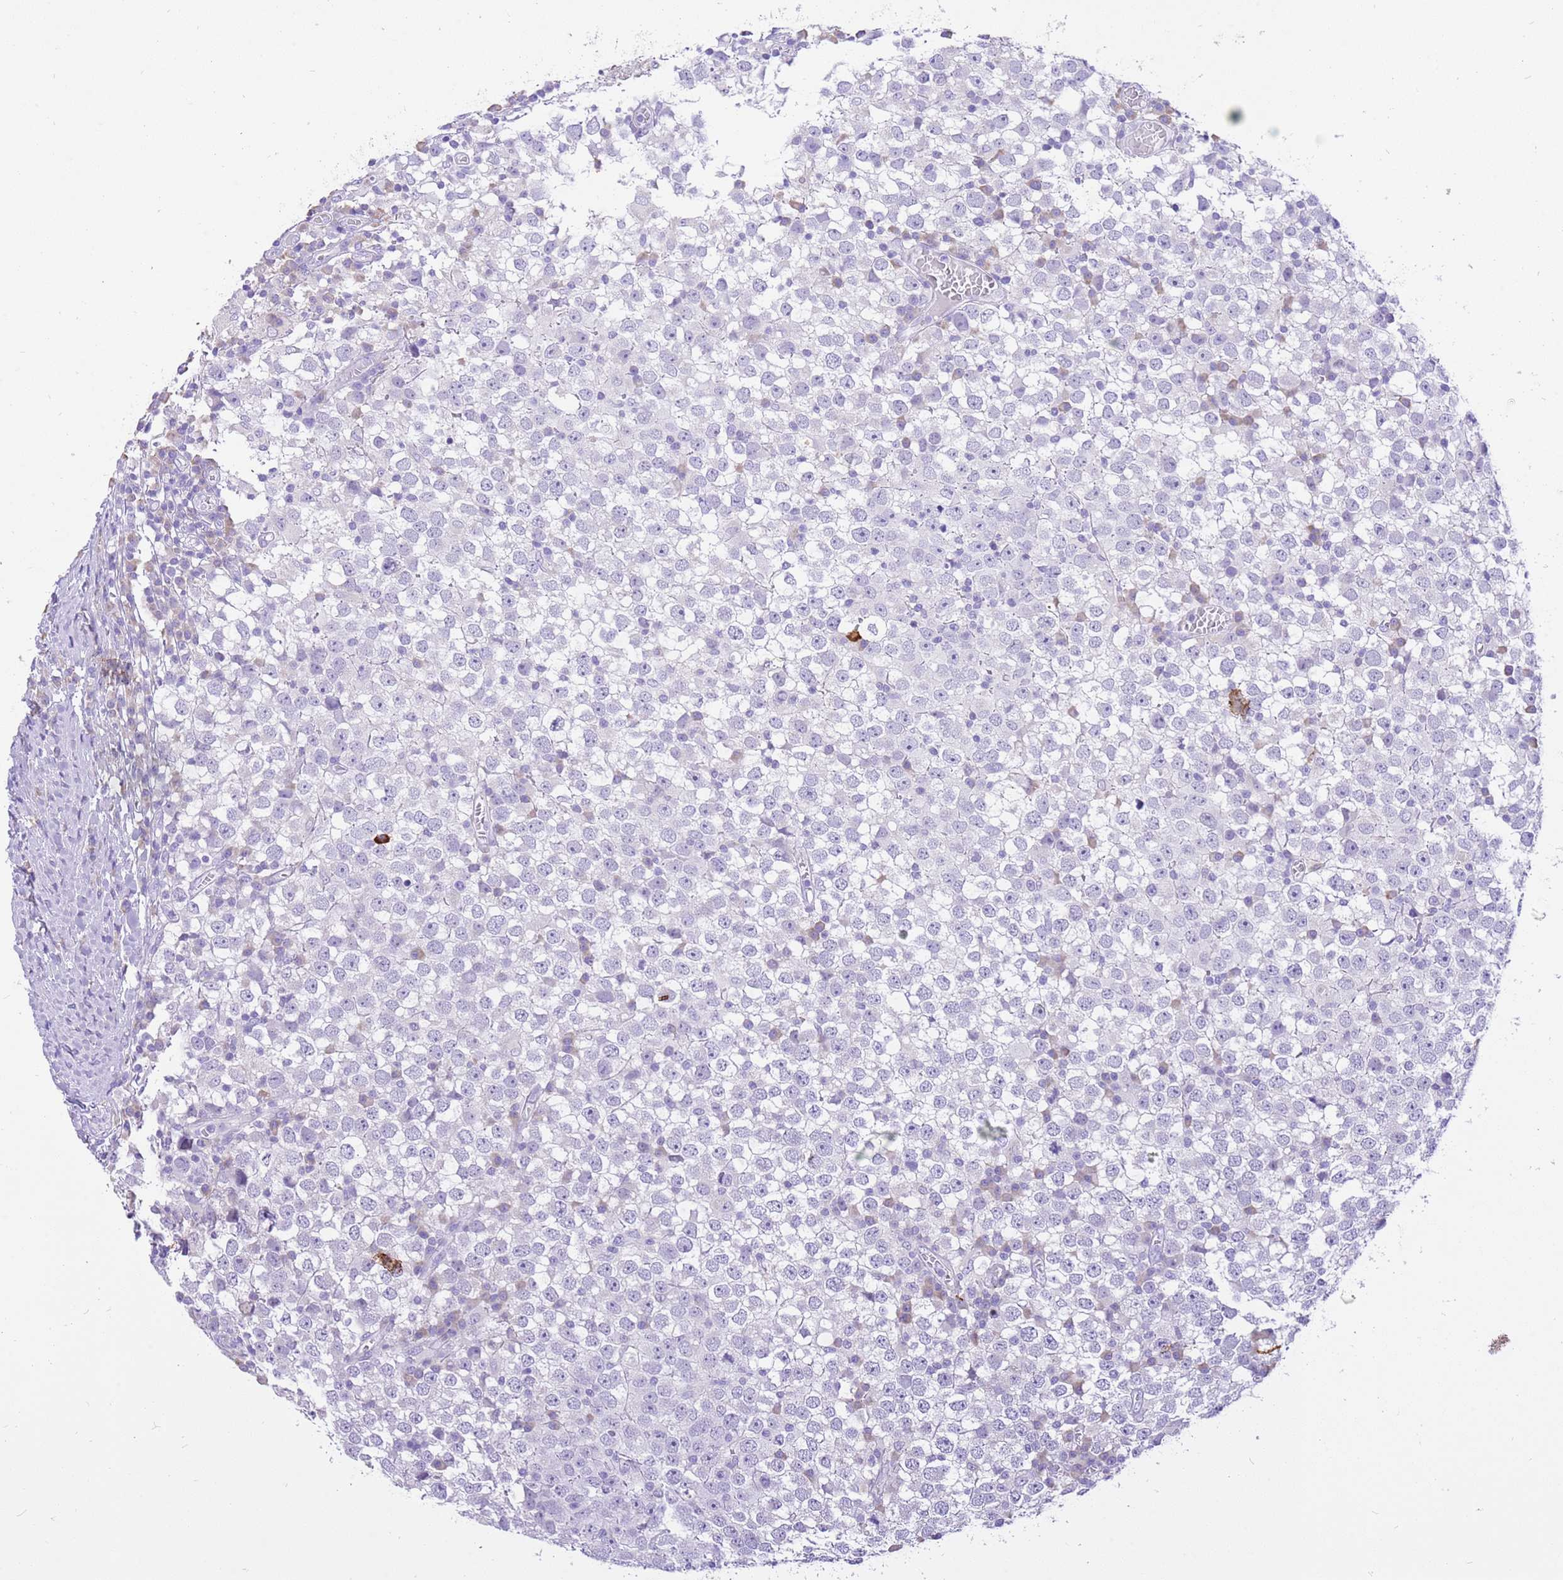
{"staining": {"intensity": "negative", "quantity": "none", "location": "none"}, "tissue": "testis cancer", "cell_type": "Tumor cells", "image_type": "cancer", "snomed": [{"axis": "morphology", "description": "Seminoma, NOS"}, {"axis": "topography", "description": "Testis"}], "caption": "Testis cancer was stained to show a protein in brown. There is no significant positivity in tumor cells.", "gene": "R3HDM4", "patient": {"sex": "male", "age": 65}}